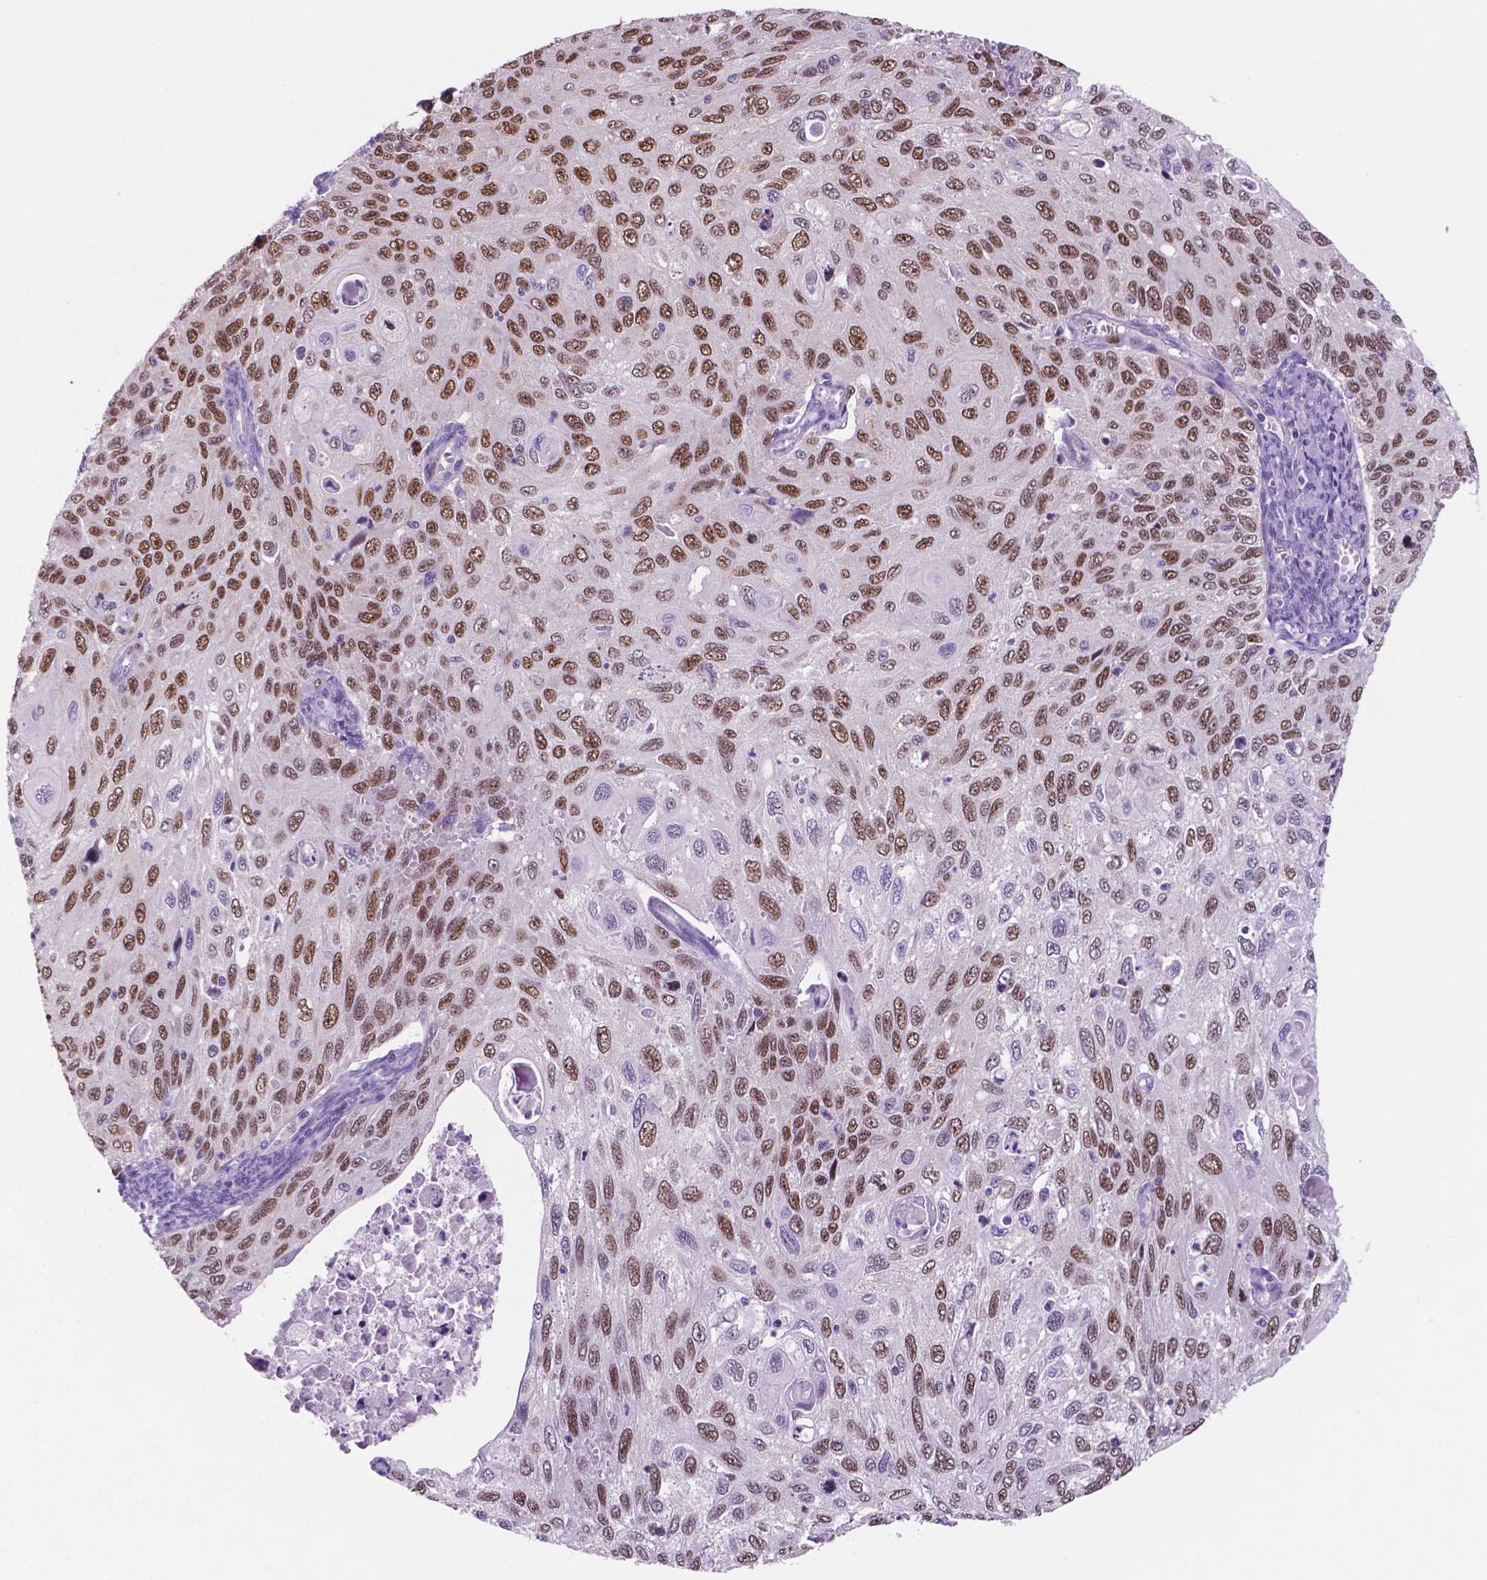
{"staining": {"intensity": "moderate", "quantity": ">75%", "location": "nuclear"}, "tissue": "cervical cancer", "cell_type": "Tumor cells", "image_type": "cancer", "snomed": [{"axis": "morphology", "description": "Squamous cell carcinoma, NOS"}, {"axis": "topography", "description": "Cervix"}], "caption": "About >75% of tumor cells in squamous cell carcinoma (cervical) demonstrate moderate nuclear protein positivity as visualized by brown immunohistochemical staining.", "gene": "NCAPH2", "patient": {"sex": "female", "age": 70}}